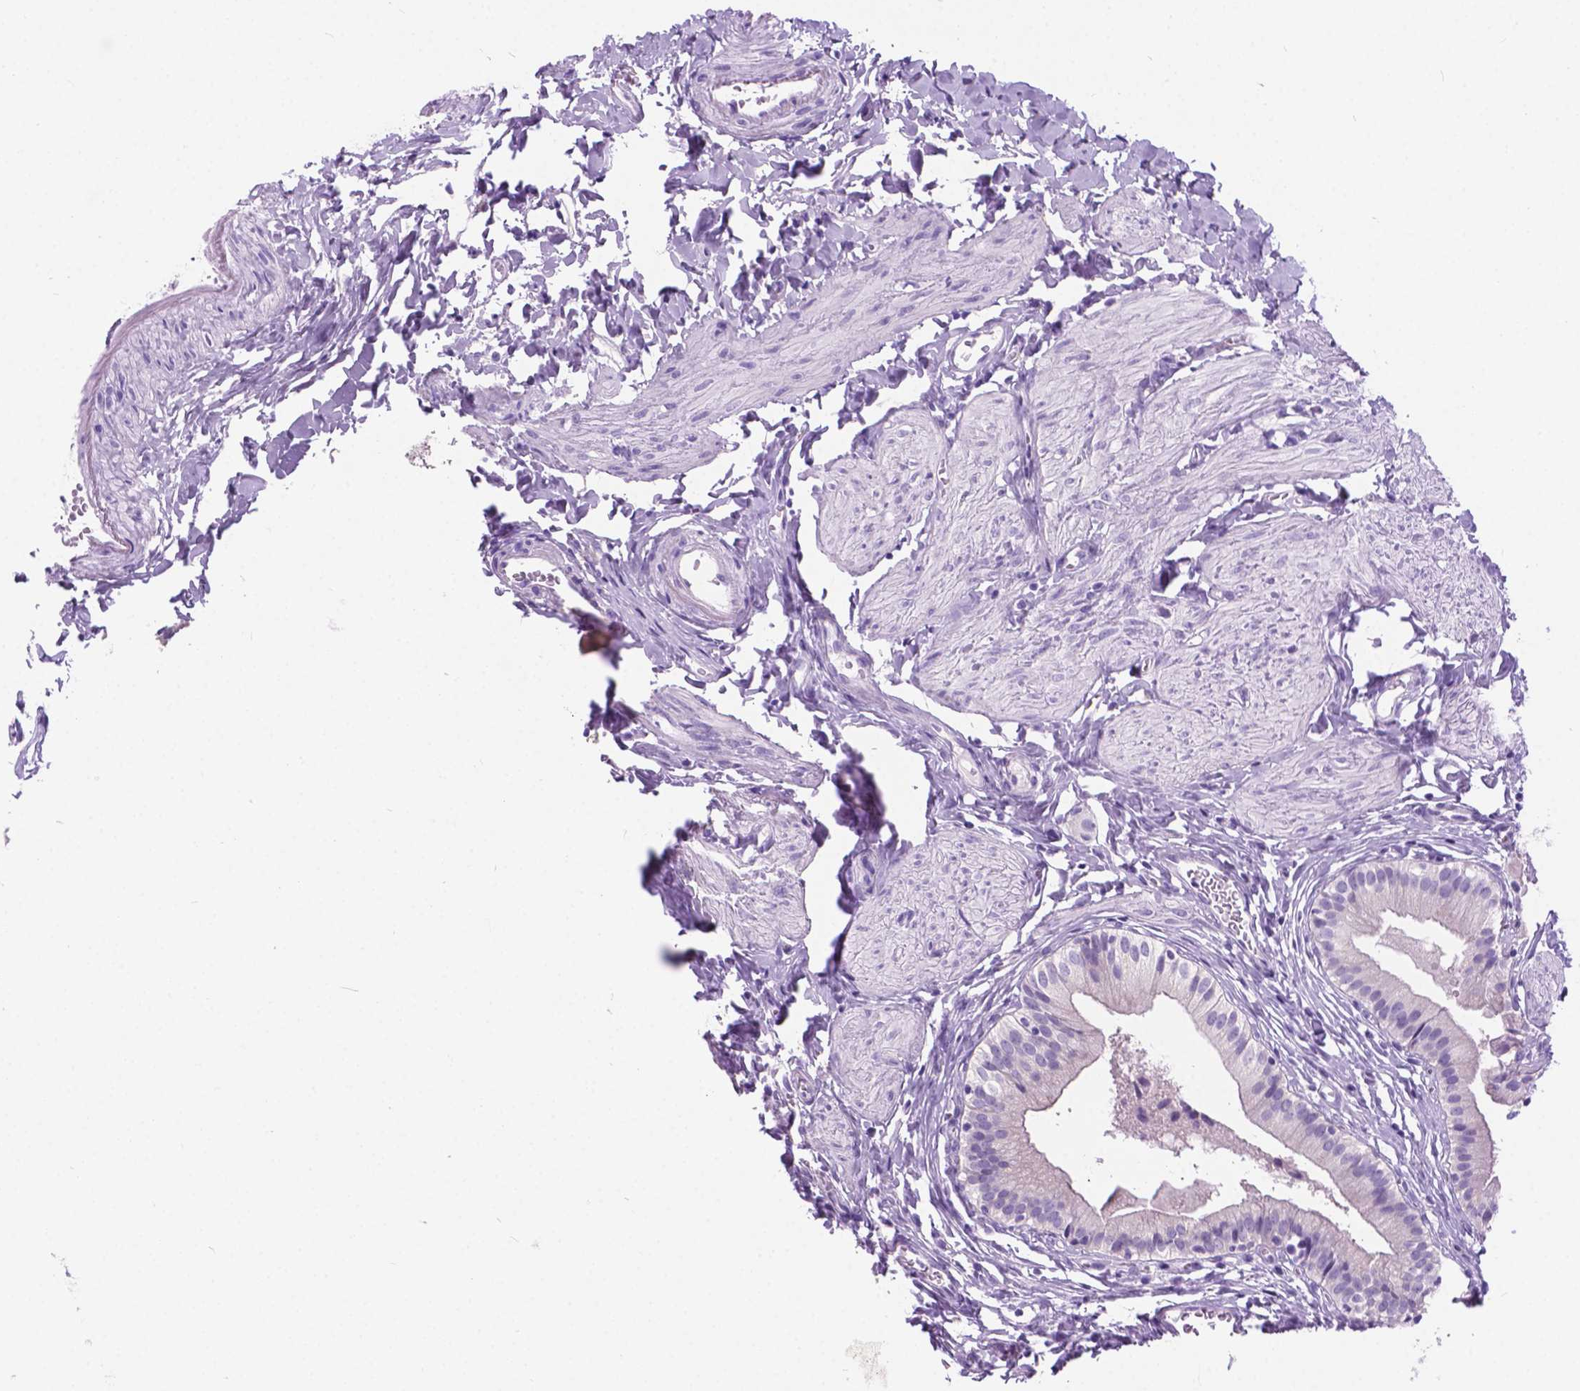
{"staining": {"intensity": "negative", "quantity": "none", "location": "none"}, "tissue": "gallbladder", "cell_type": "Glandular cells", "image_type": "normal", "snomed": [{"axis": "morphology", "description": "Normal tissue, NOS"}, {"axis": "topography", "description": "Gallbladder"}], "caption": "This photomicrograph is of normal gallbladder stained with immunohistochemistry (IHC) to label a protein in brown with the nuclei are counter-stained blue. There is no staining in glandular cells. (Brightfield microscopy of DAB (3,3'-diaminobenzidine) immunohistochemistry at high magnification).", "gene": "ARMS2", "patient": {"sex": "female", "age": 47}}